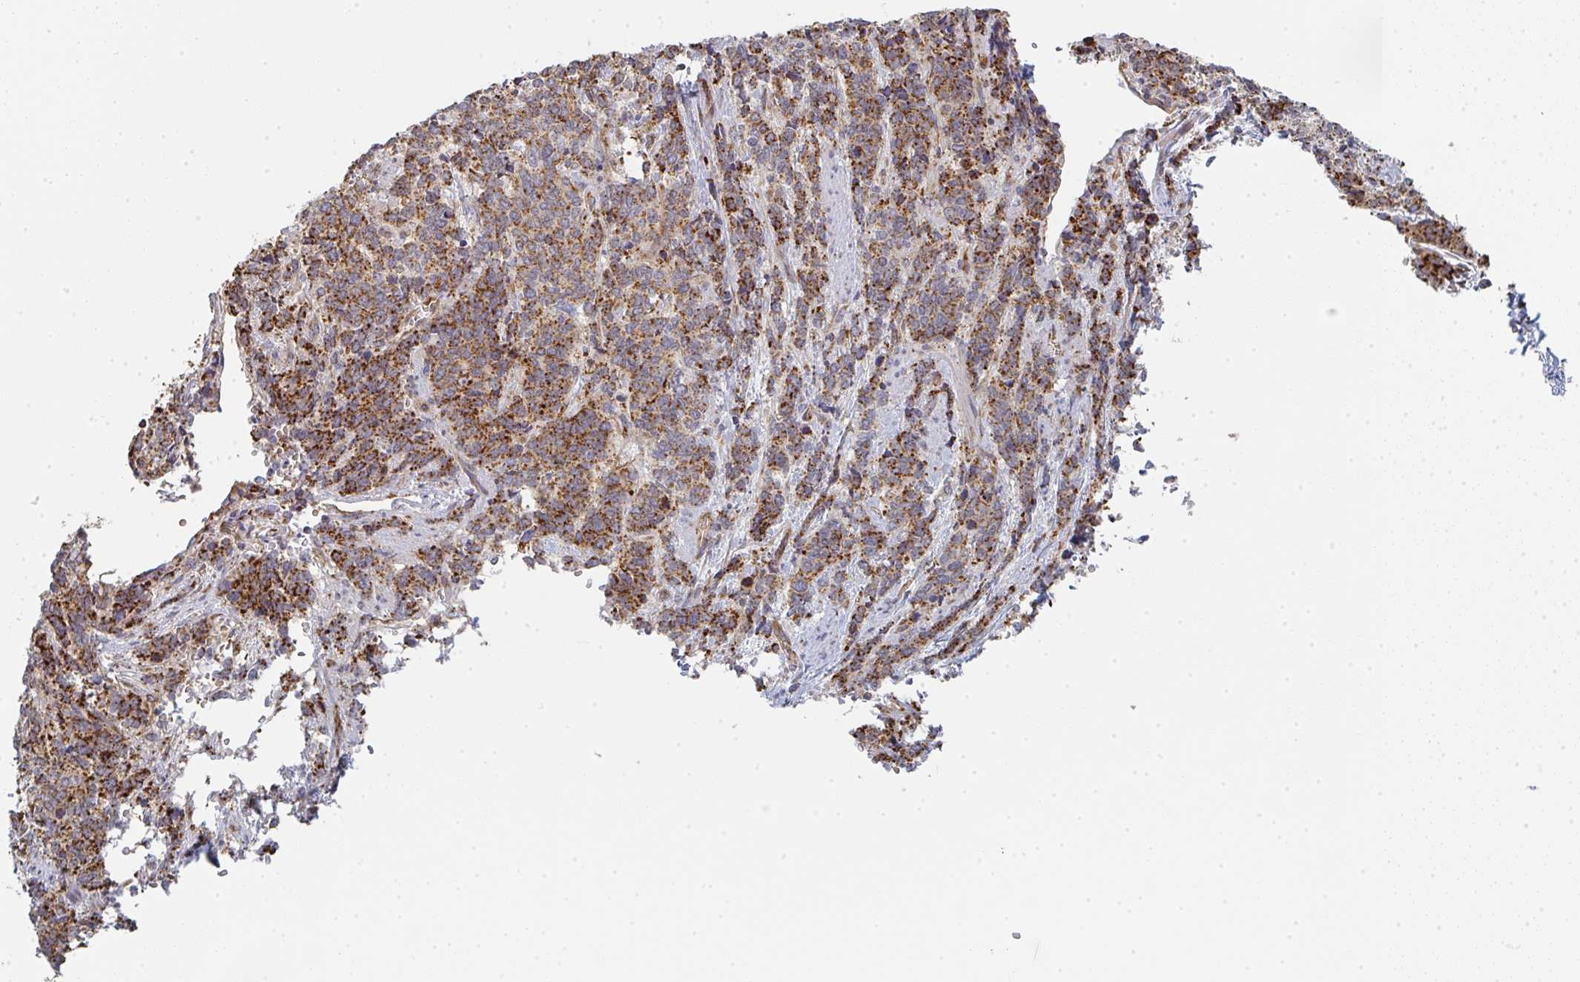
{"staining": {"intensity": "moderate", "quantity": ">75%", "location": "cytoplasmic/membranous"}, "tissue": "cervical cancer", "cell_type": "Tumor cells", "image_type": "cancer", "snomed": [{"axis": "morphology", "description": "Squamous cell carcinoma, NOS"}, {"axis": "topography", "description": "Cervix"}], "caption": "This micrograph exhibits squamous cell carcinoma (cervical) stained with IHC to label a protein in brown. The cytoplasmic/membranous of tumor cells show moderate positivity for the protein. Nuclei are counter-stained blue.", "gene": "ZNF526", "patient": {"sex": "female", "age": 60}}